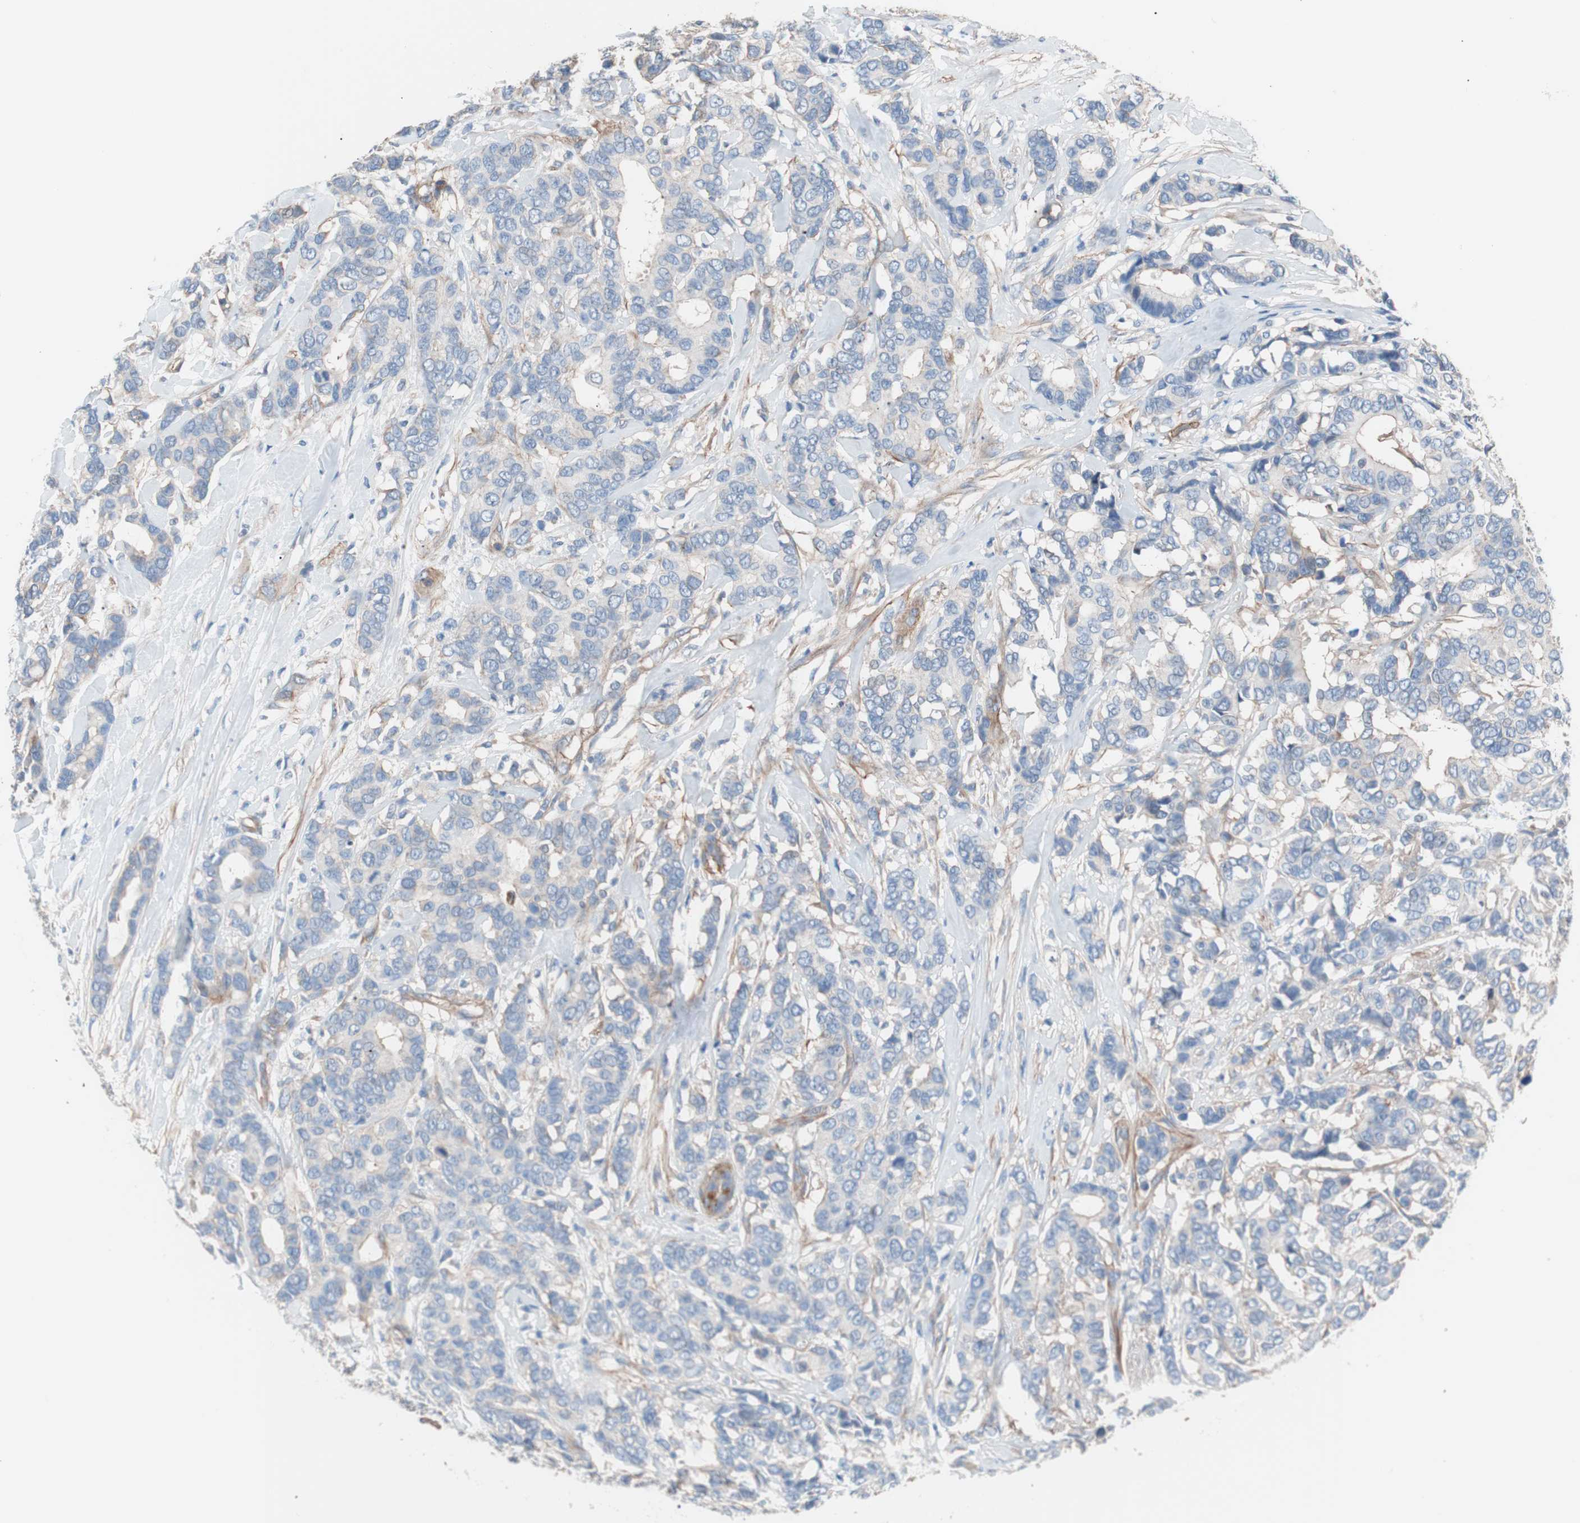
{"staining": {"intensity": "weak", "quantity": "25%-75%", "location": "cytoplasmic/membranous"}, "tissue": "breast cancer", "cell_type": "Tumor cells", "image_type": "cancer", "snomed": [{"axis": "morphology", "description": "Duct carcinoma"}, {"axis": "topography", "description": "Breast"}], "caption": "Immunohistochemistry (IHC) (DAB) staining of breast cancer exhibits weak cytoplasmic/membranous protein positivity in about 25%-75% of tumor cells.", "gene": "GPR160", "patient": {"sex": "female", "age": 87}}